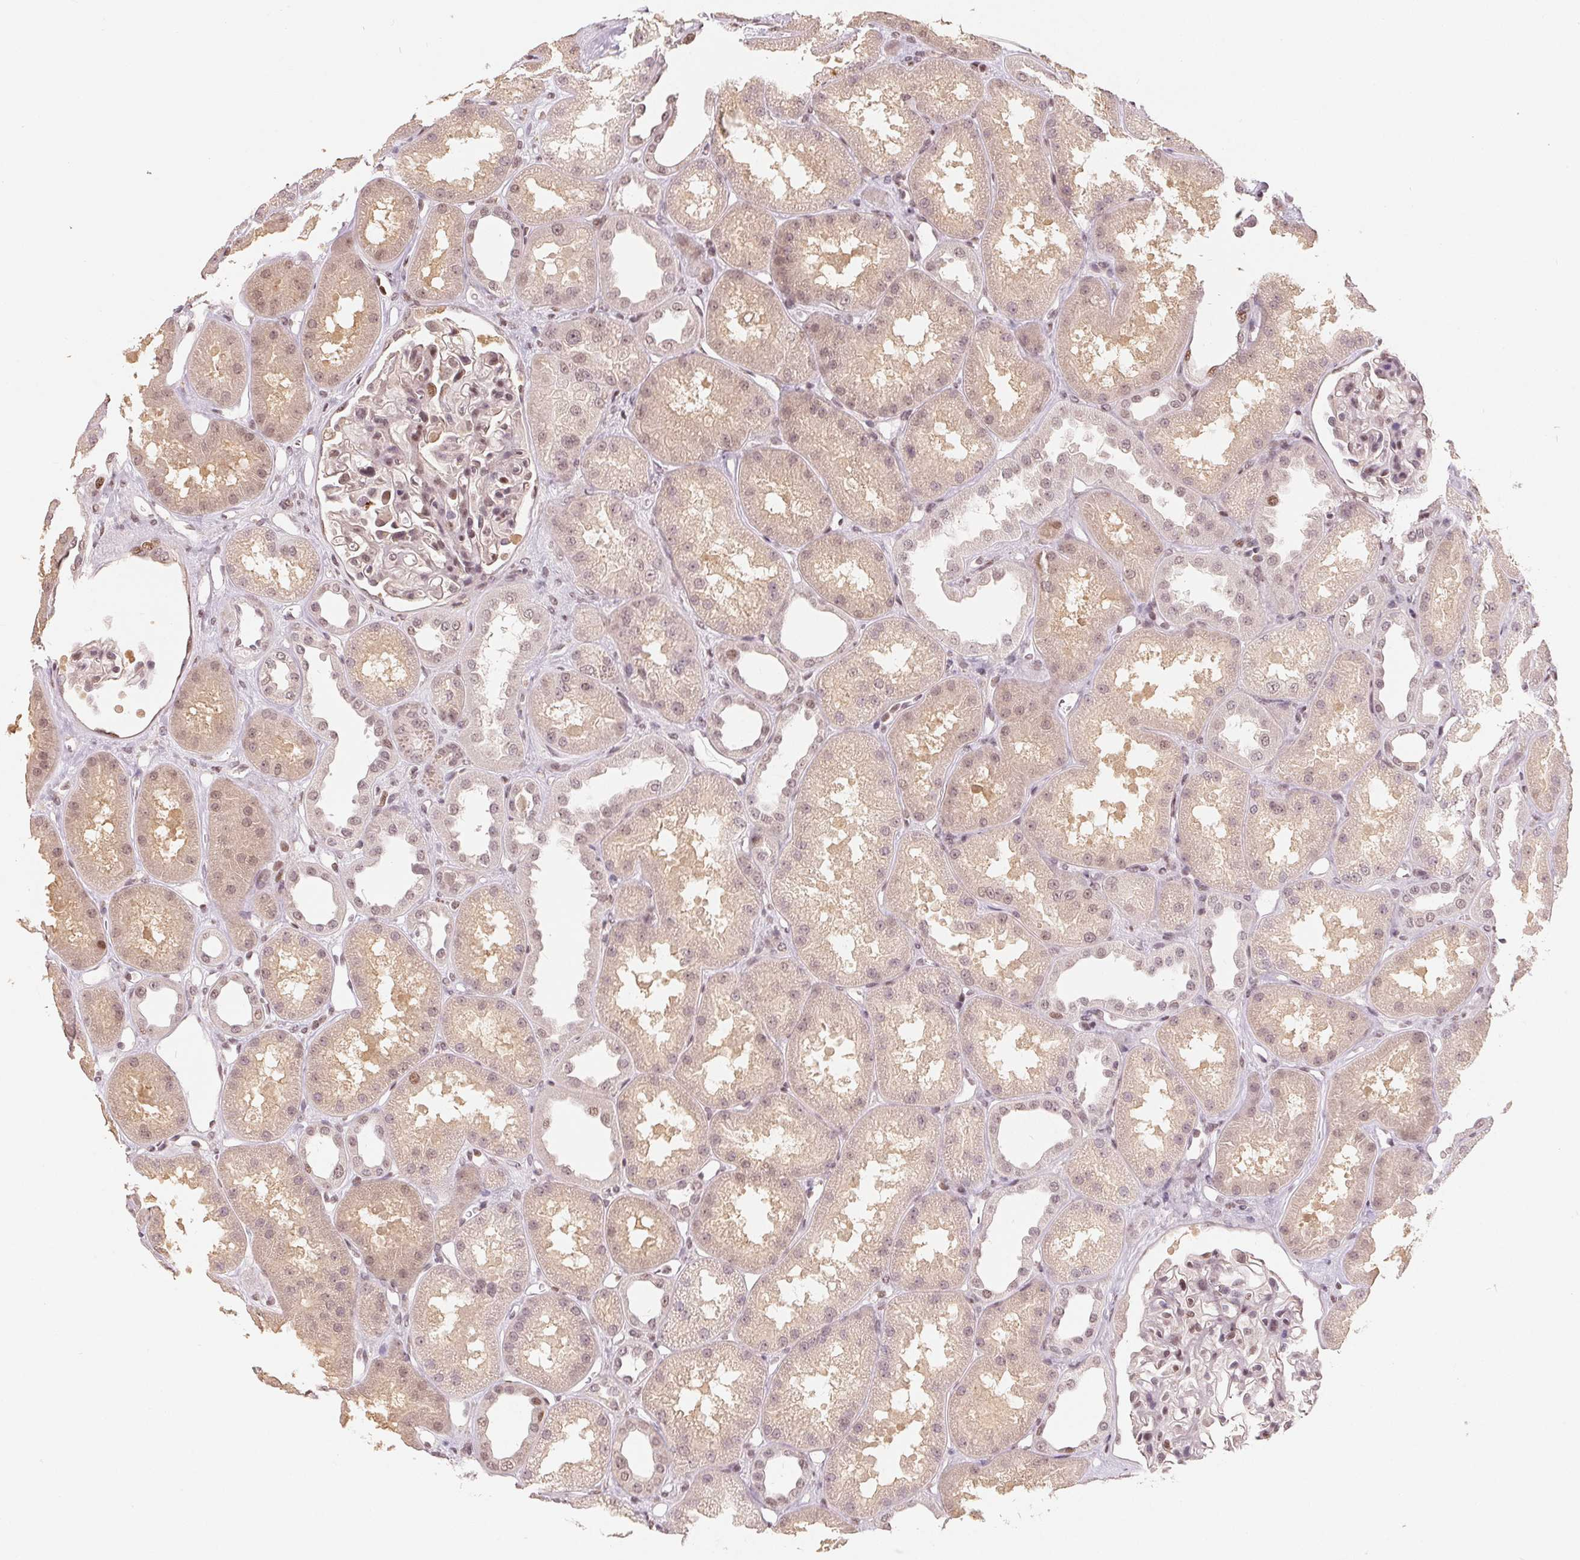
{"staining": {"intensity": "weak", "quantity": "25%-75%", "location": "nuclear"}, "tissue": "kidney", "cell_type": "Cells in glomeruli", "image_type": "normal", "snomed": [{"axis": "morphology", "description": "Normal tissue, NOS"}, {"axis": "topography", "description": "Kidney"}], "caption": "Protein staining of normal kidney reveals weak nuclear staining in approximately 25%-75% of cells in glomeruli.", "gene": "CCDC138", "patient": {"sex": "male", "age": 61}}